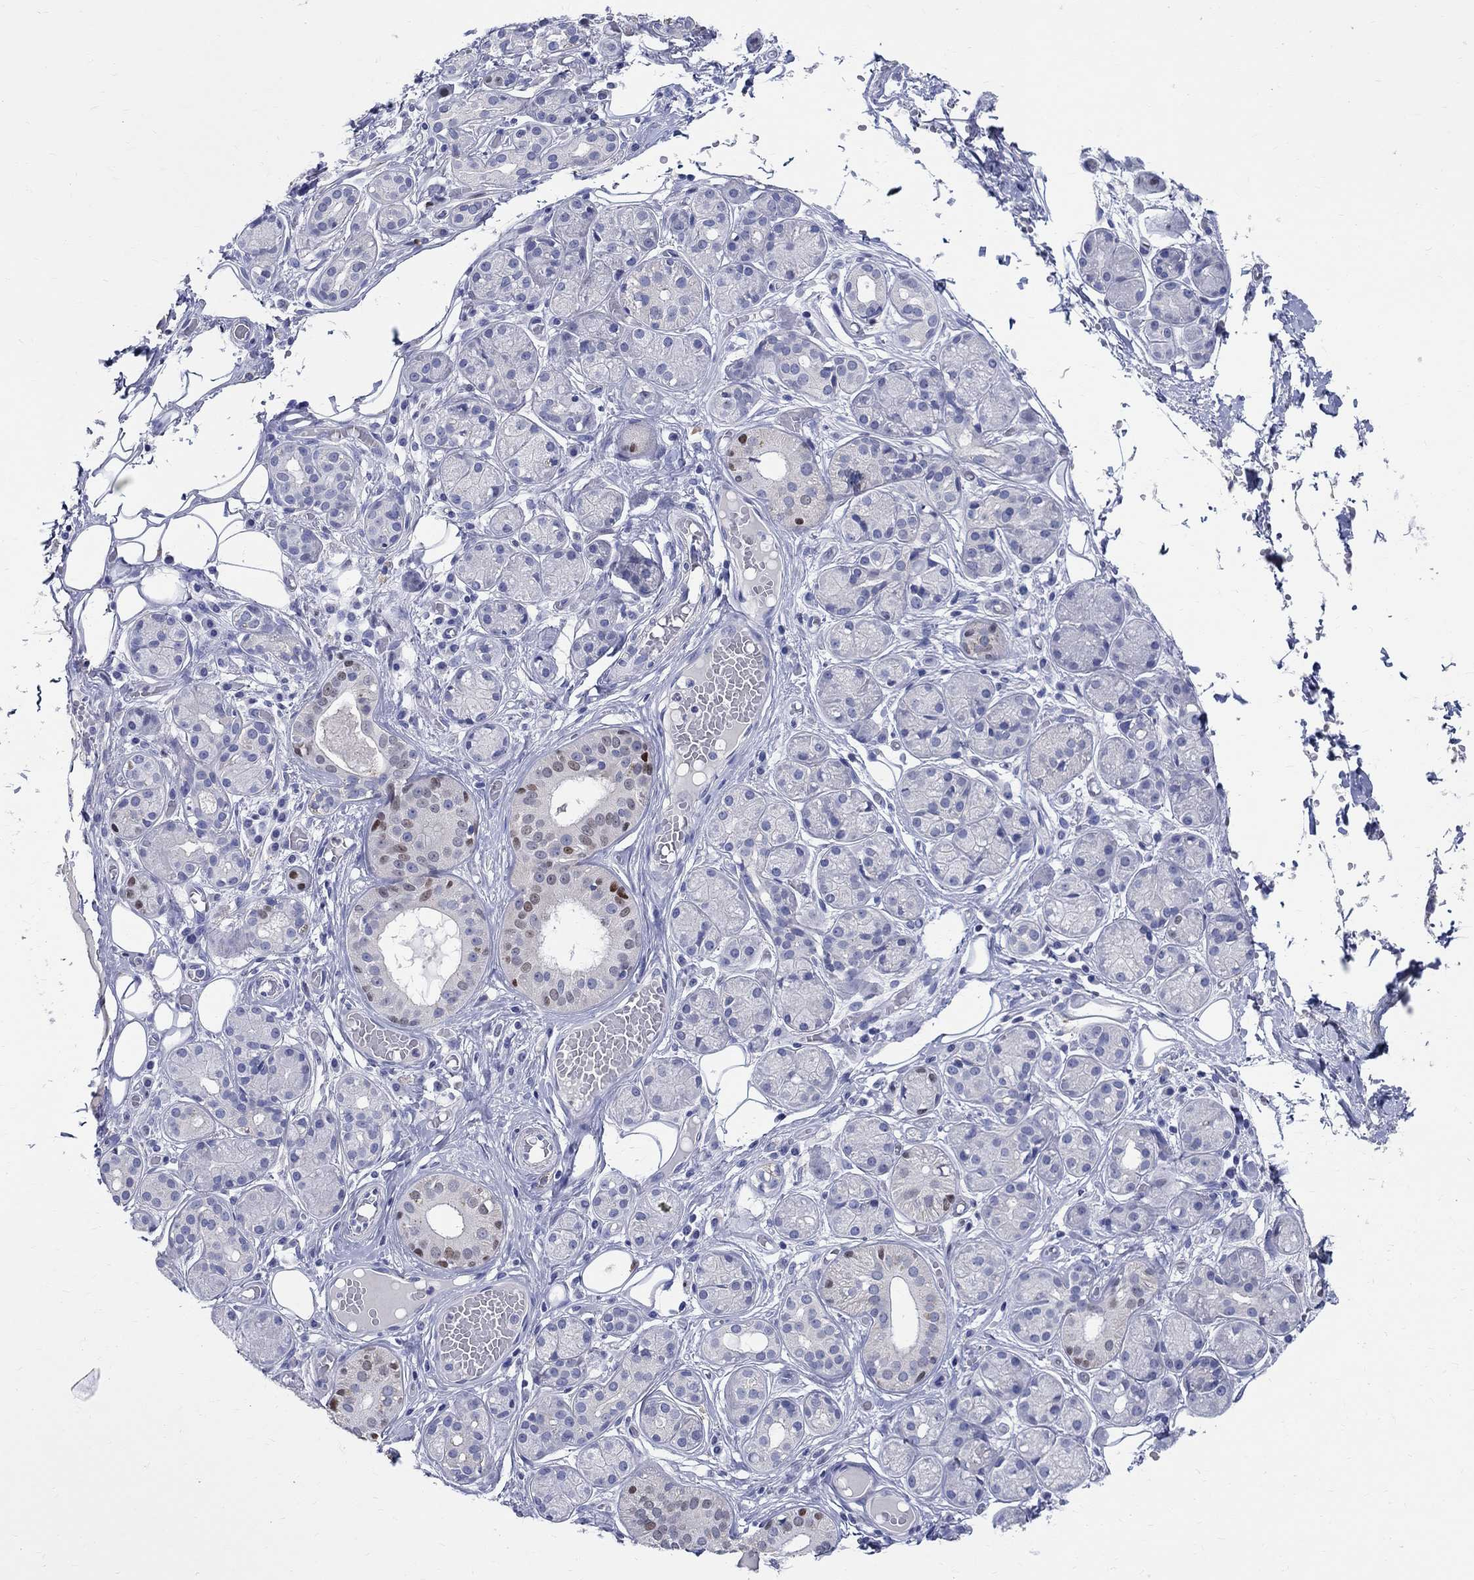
{"staining": {"intensity": "moderate", "quantity": "<25%", "location": "nuclear"}, "tissue": "salivary gland", "cell_type": "Glandular cells", "image_type": "normal", "snomed": [{"axis": "morphology", "description": "Normal tissue, NOS"}, {"axis": "topography", "description": "Salivary gland"}, {"axis": "topography", "description": "Peripheral nerve tissue"}], "caption": "IHC photomicrograph of benign human salivary gland stained for a protein (brown), which exhibits low levels of moderate nuclear expression in approximately <25% of glandular cells.", "gene": "SOX2", "patient": {"sex": "male", "age": 71}}